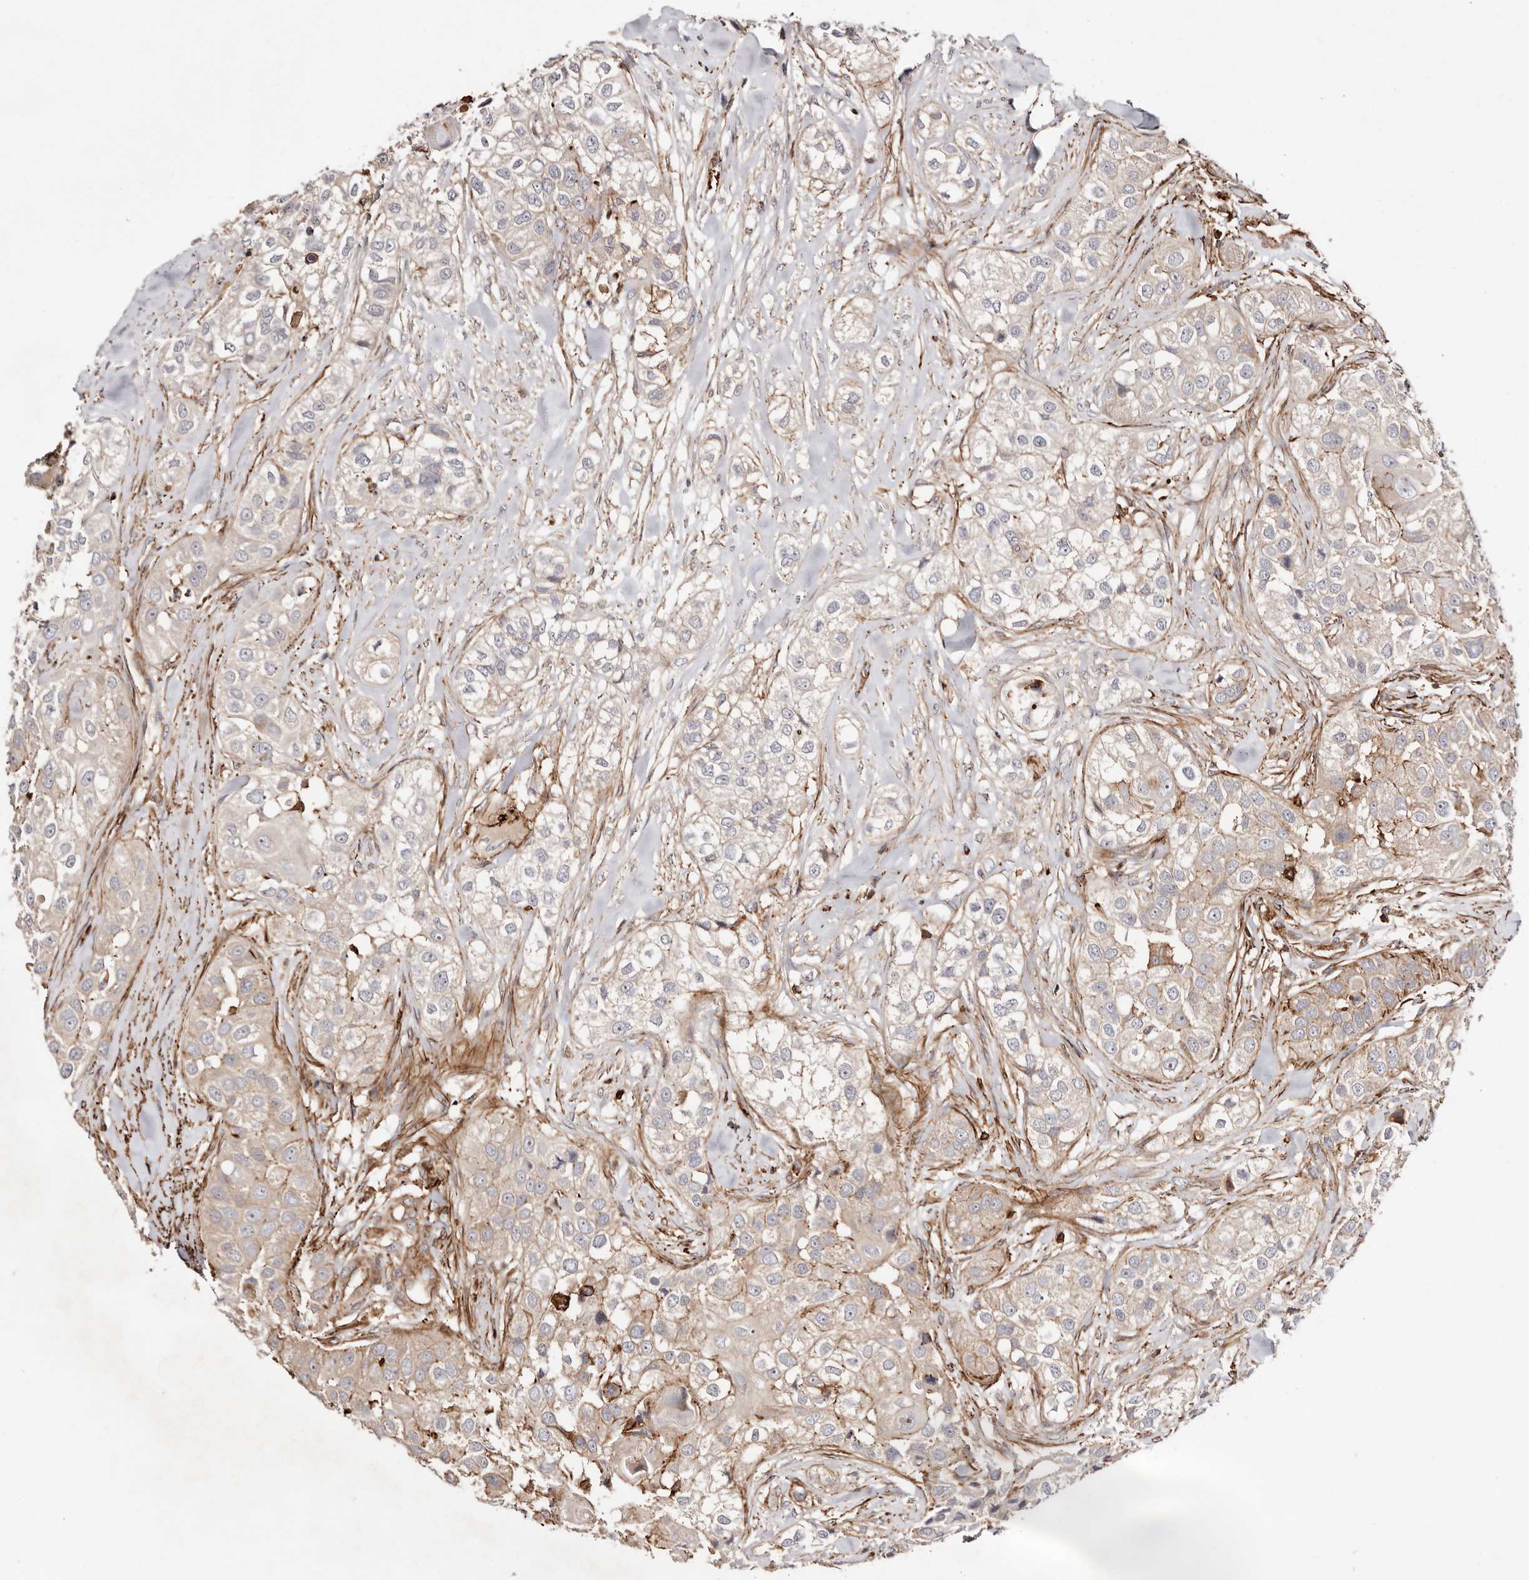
{"staining": {"intensity": "weak", "quantity": "25%-75%", "location": "cytoplasmic/membranous"}, "tissue": "head and neck cancer", "cell_type": "Tumor cells", "image_type": "cancer", "snomed": [{"axis": "morphology", "description": "Normal tissue, NOS"}, {"axis": "morphology", "description": "Squamous cell carcinoma, NOS"}, {"axis": "topography", "description": "Skeletal muscle"}, {"axis": "topography", "description": "Head-Neck"}], "caption": "This histopathology image reveals immunohistochemistry (IHC) staining of human head and neck cancer (squamous cell carcinoma), with low weak cytoplasmic/membranous positivity in approximately 25%-75% of tumor cells.", "gene": "PTPN22", "patient": {"sex": "male", "age": 51}}